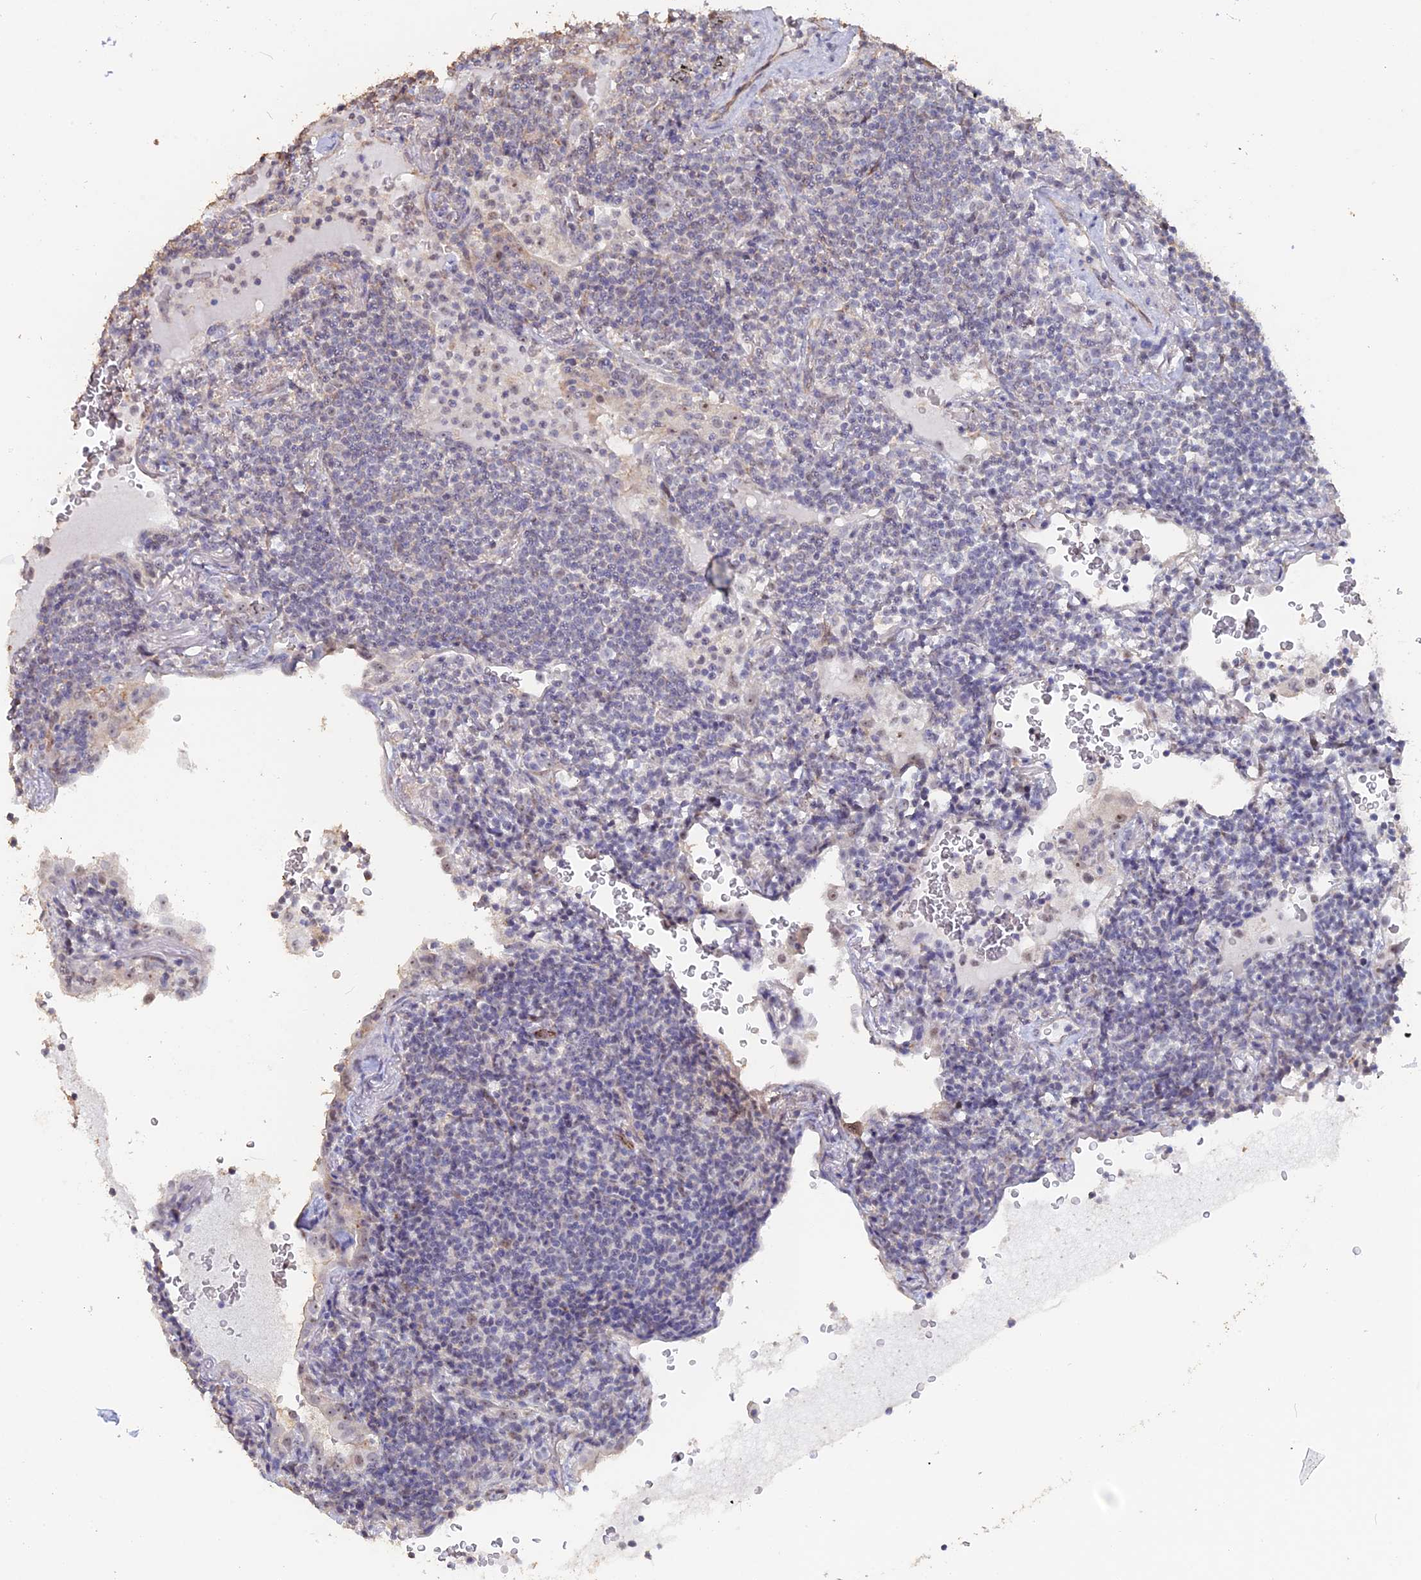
{"staining": {"intensity": "negative", "quantity": "none", "location": "none"}, "tissue": "lymphoma", "cell_type": "Tumor cells", "image_type": "cancer", "snomed": [{"axis": "morphology", "description": "Malignant lymphoma, non-Hodgkin's type, Low grade"}, {"axis": "topography", "description": "Lung"}], "caption": "Immunohistochemical staining of human lymphoma demonstrates no significant positivity in tumor cells.", "gene": "SEMG2", "patient": {"sex": "female", "age": 71}}